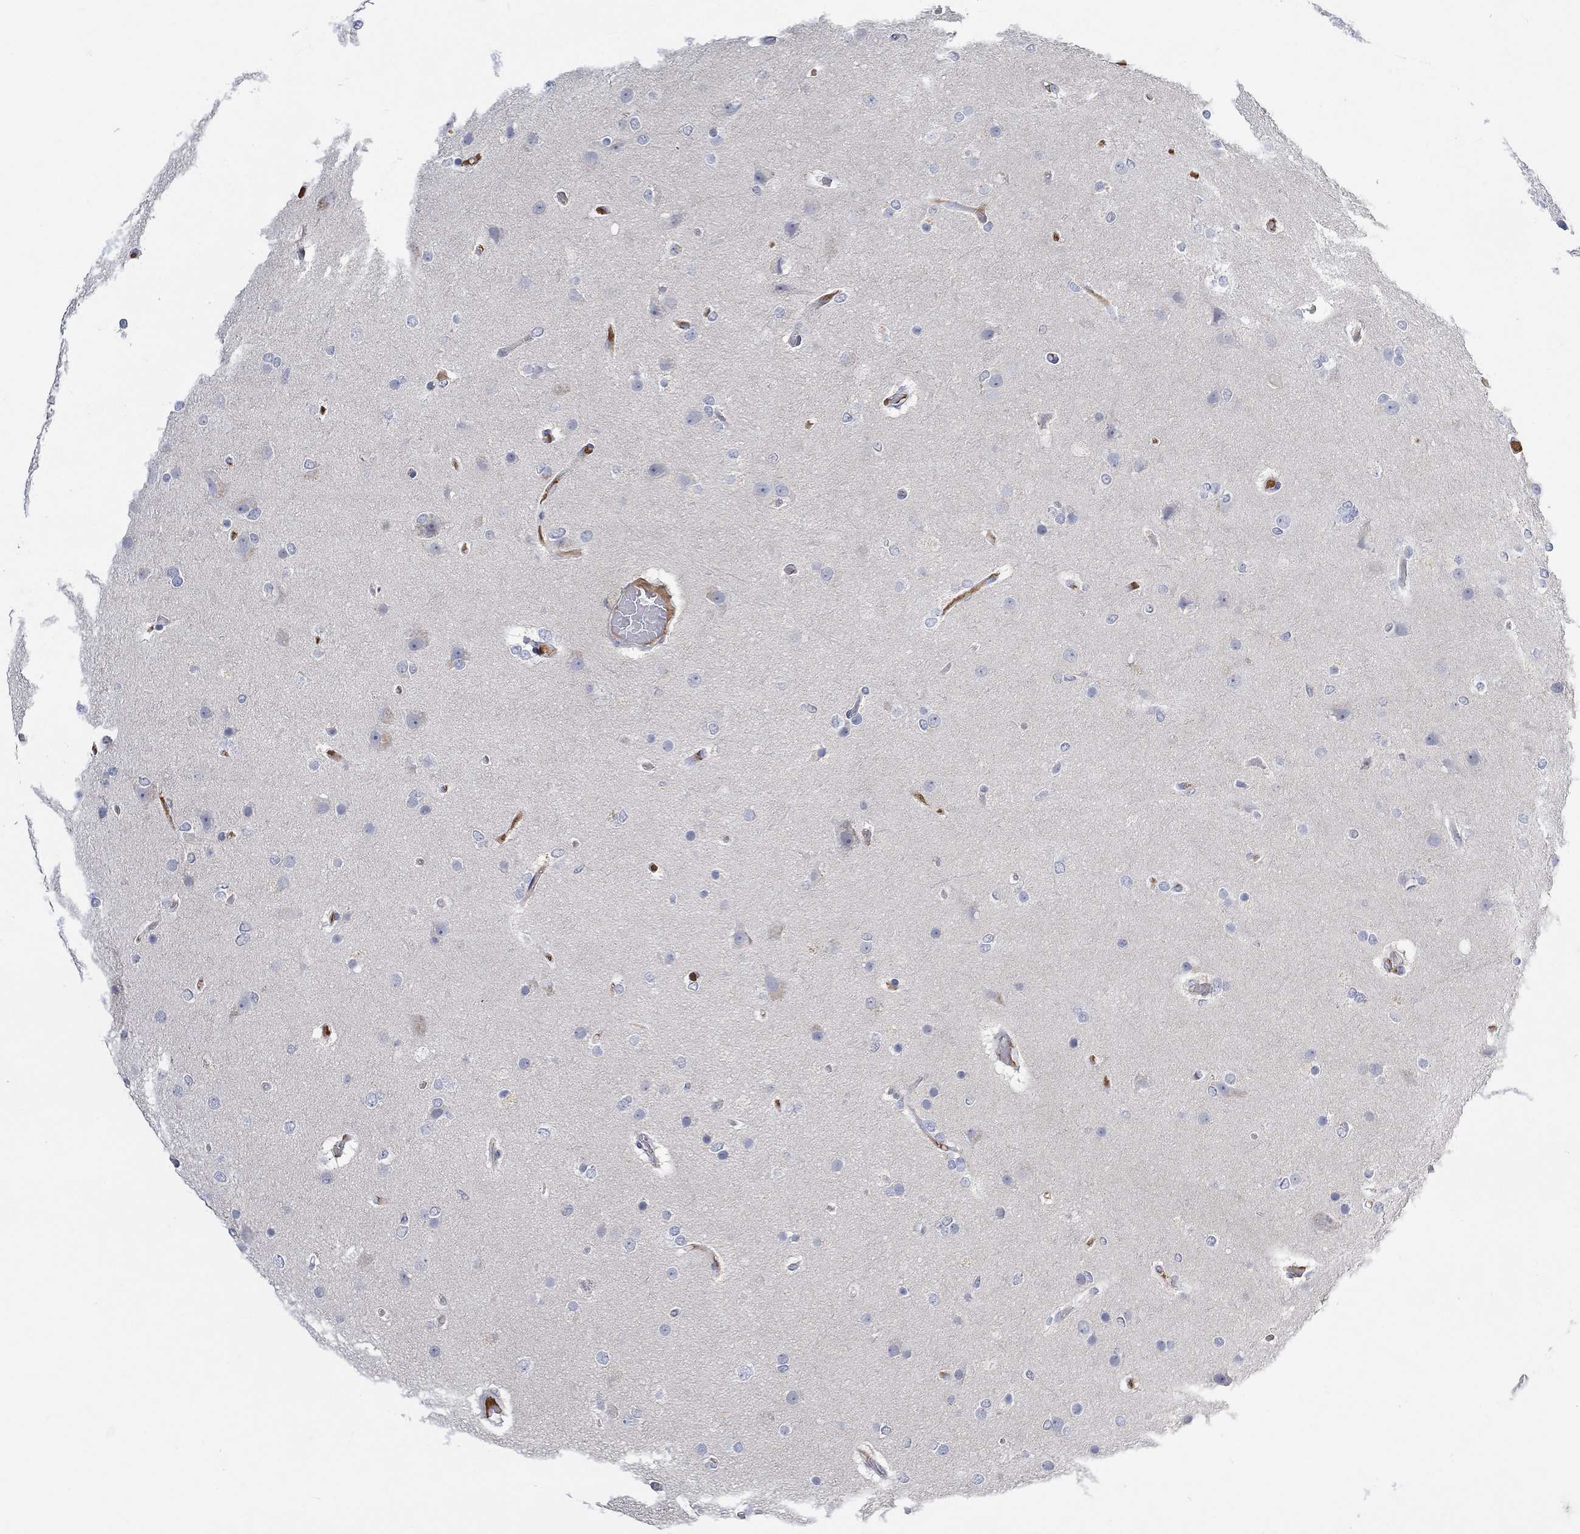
{"staining": {"intensity": "negative", "quantity": "none", "location": "none"}, "tissue": "glioma", "cell_type": "Tumor cells", "image_type": "cancer", "snomed": [{"axis": "morphology", "description": "Glioma, malignant, High grade"}, {"axis": "topography", "description": "Brain"}], "caption": "An image of malignant high-grade glioma stained for a protein demonstrates no brown staining in tumor cells. Nuclei are stained in blue.", "gene": "MSTN", "patient": {"sex": "female", "age": 61}}